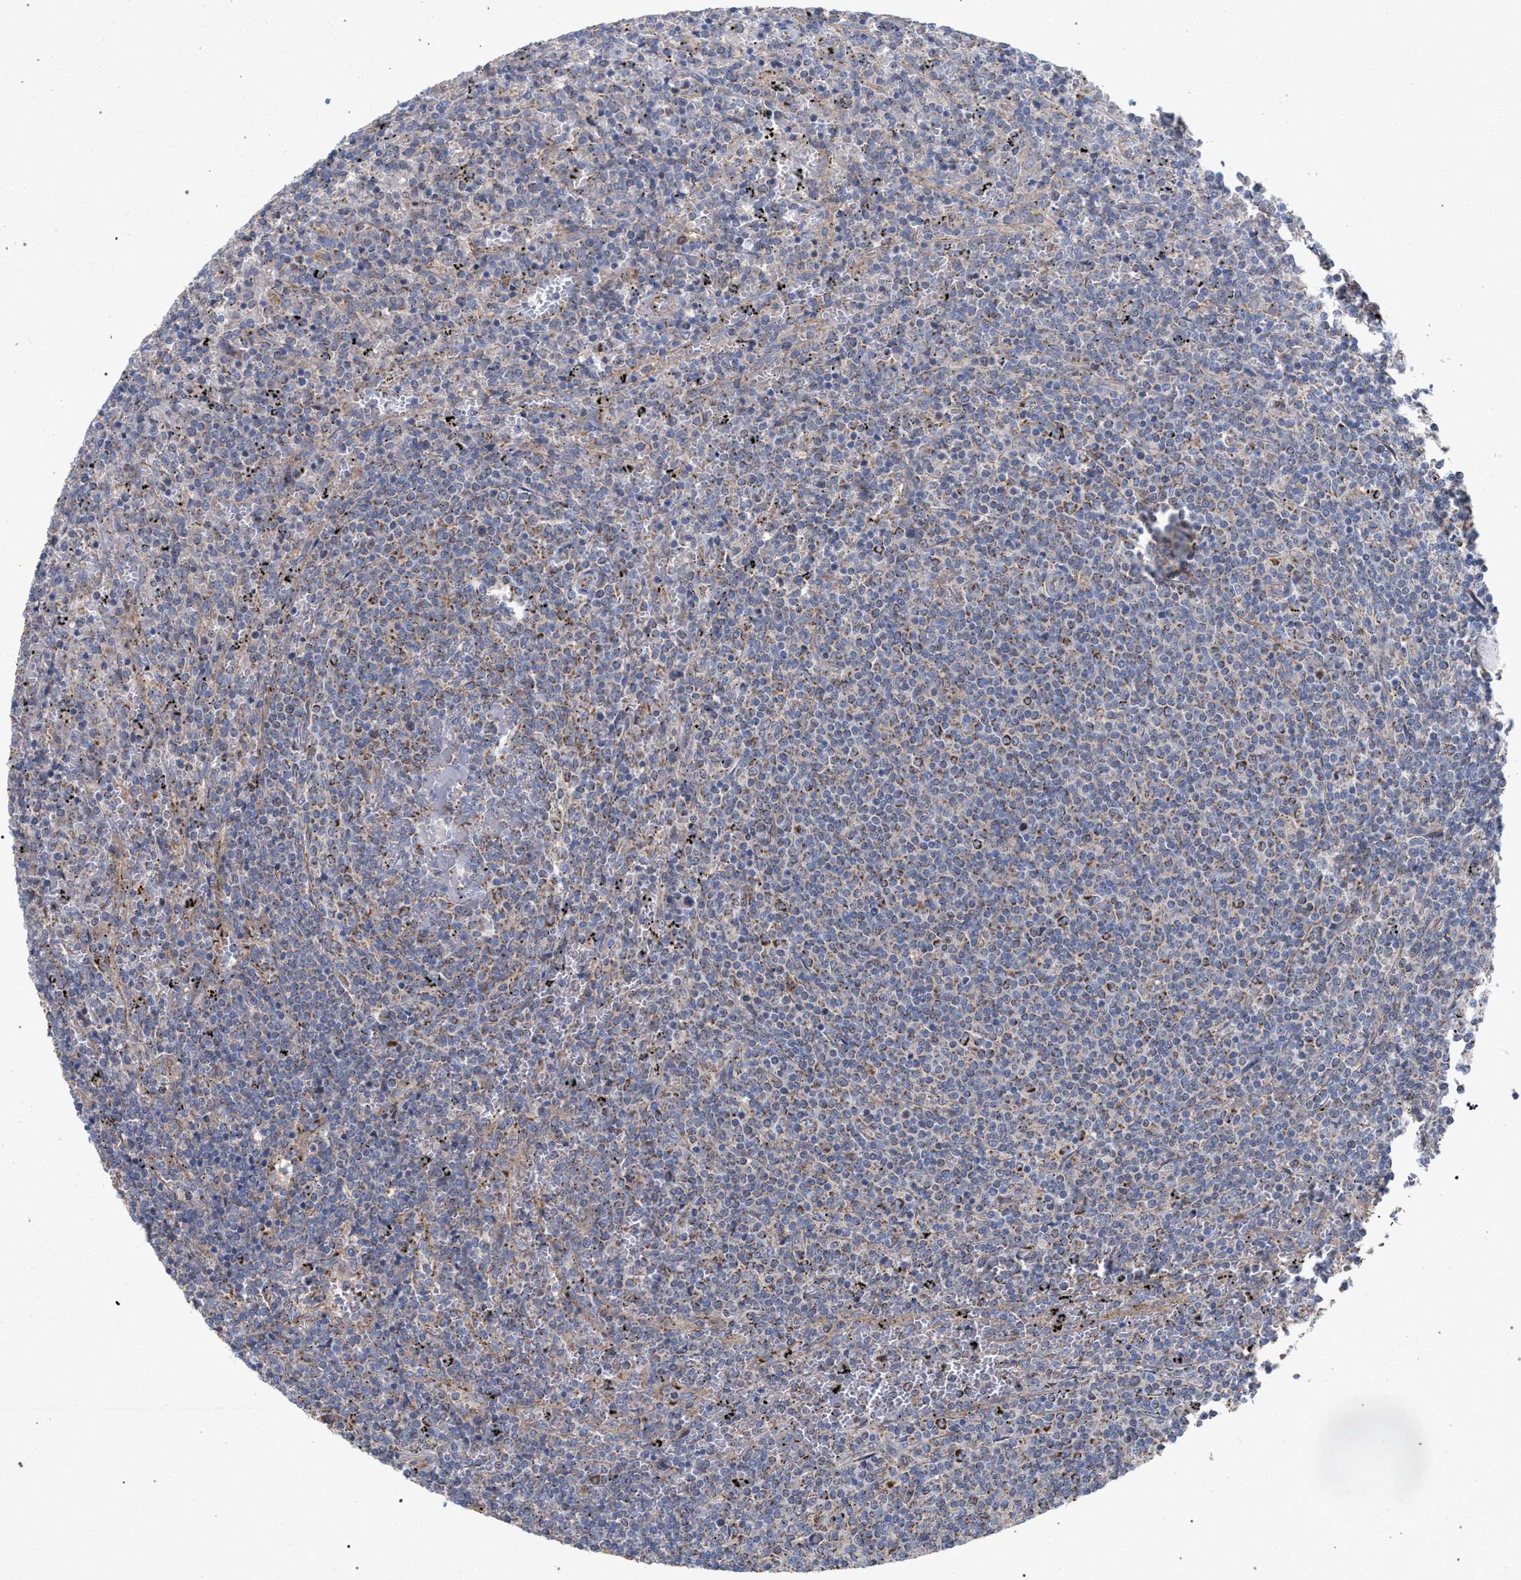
{"staining": {"intensity": "moderate", "quantity": "<25%", "location": "cytoplasmic/membranous"}, "tissue": "lymphoma", "cell_type": "Tumor cells", "image_type": "cancer", "snomed": [{"axis": "morphology", "description": "Malignant lymphoma, non-Hodgkin's type, Low grade"}, {"axis": "topography", "description": "Spleen"}], "caption": "This micrograph exhibits low-grade malignant lymphoma, non-Hodgkin's type stained with IHC to label a protein in brown. The cytoplasmic/membranous of tumor cells show moderate positivity for the protein. Nuclei are counter-stained blue.", "gene": "BCL2L12", "patient": {"sex": "female", "age": 50}}